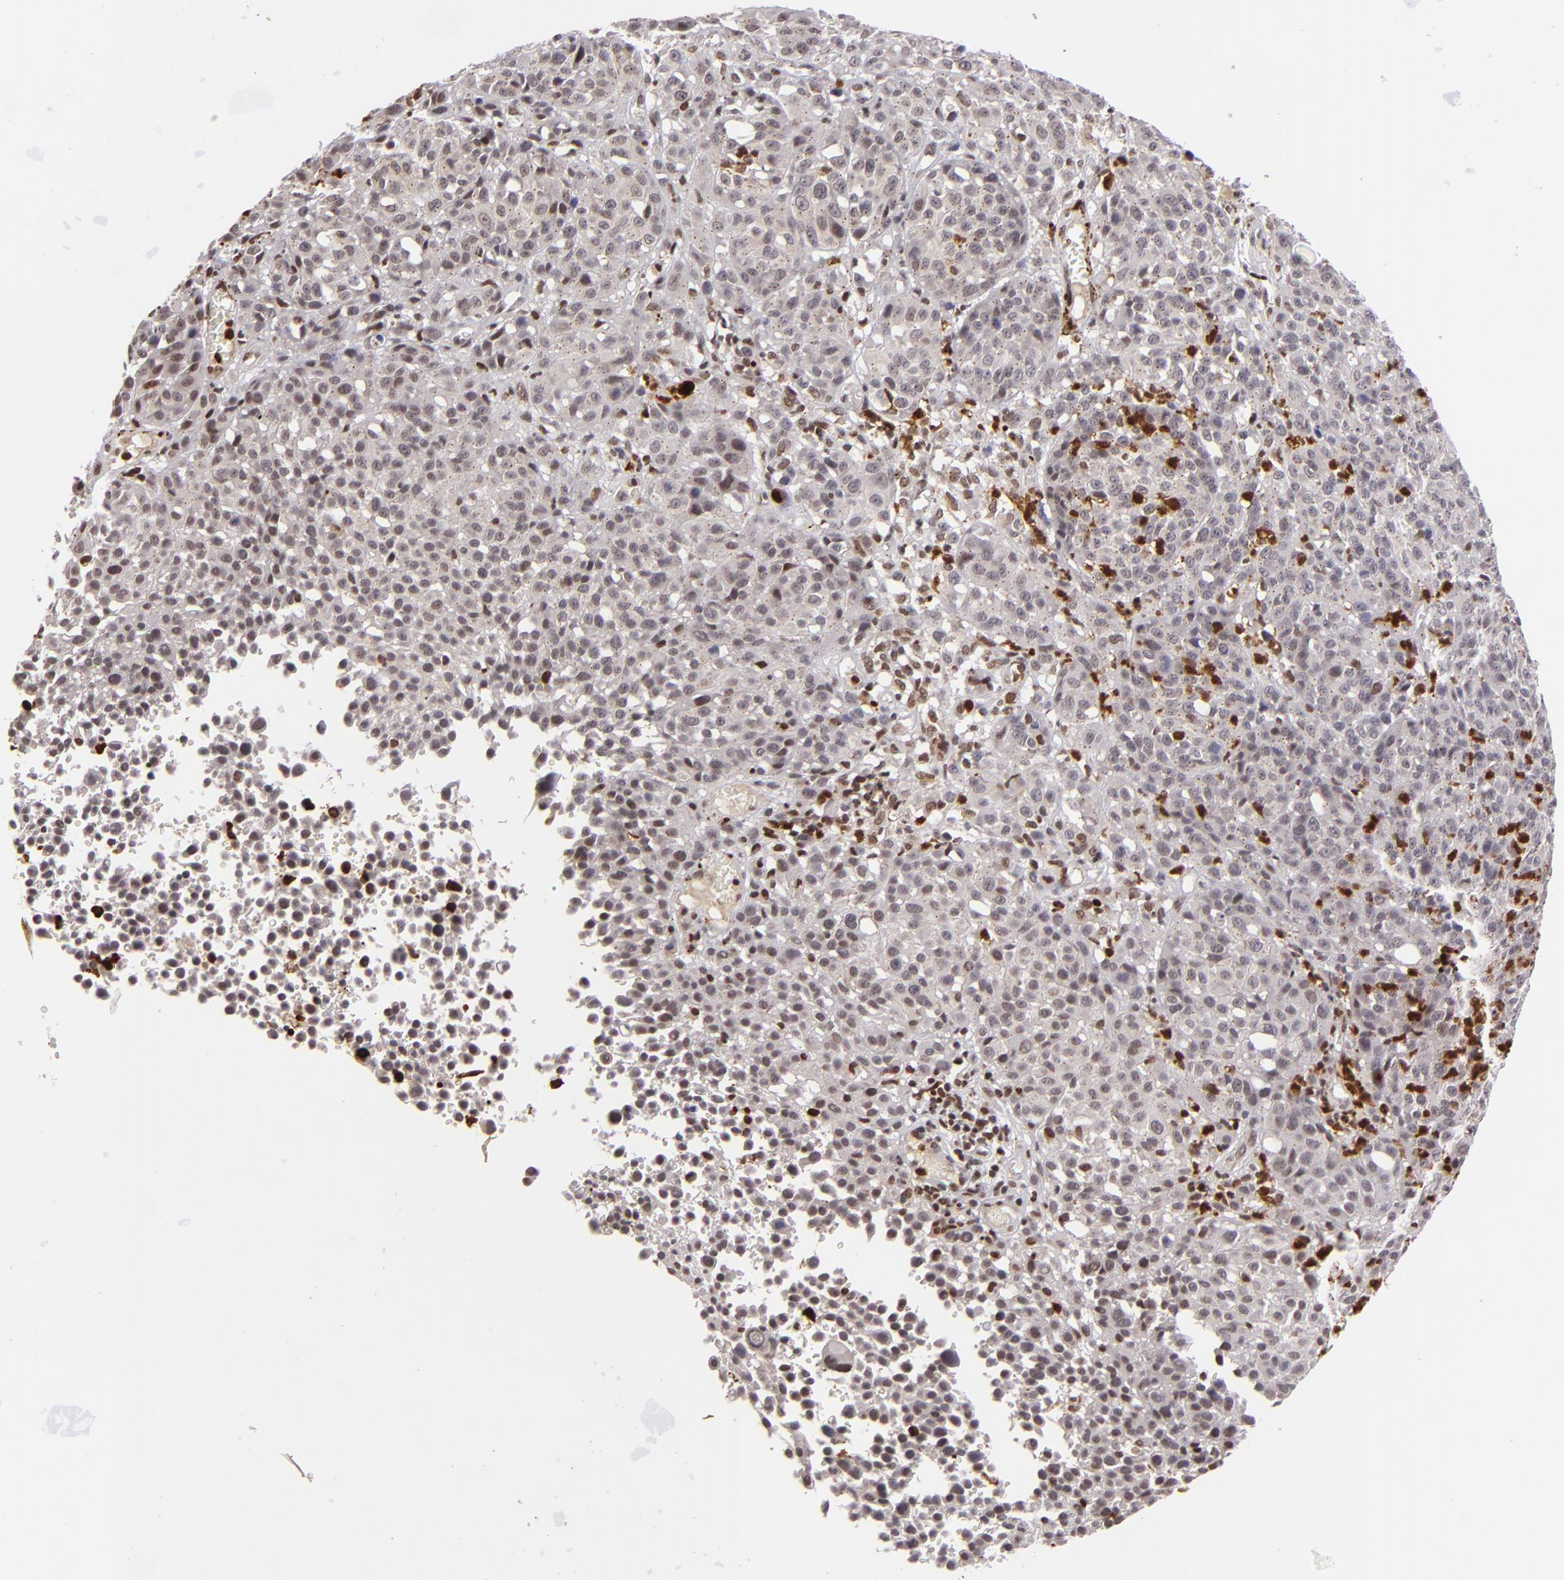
{"staining": {"intensity": "weak", "quantity": "<25%", "location": "nuclear"}, "tissue": "melanoma", "cell_type": "Tumor cells", "image_type": "cancer", "snomed": [{"axis": "morphology", "description": "Malignant melanoma, NOS"}, {"axis": "topography", "description": "Skin"}], "caption": "Tumor cells are negative for brown protein staining in melanoma.", "gene": "RXRG", "patient": {"sex": "female", "age": 49}}